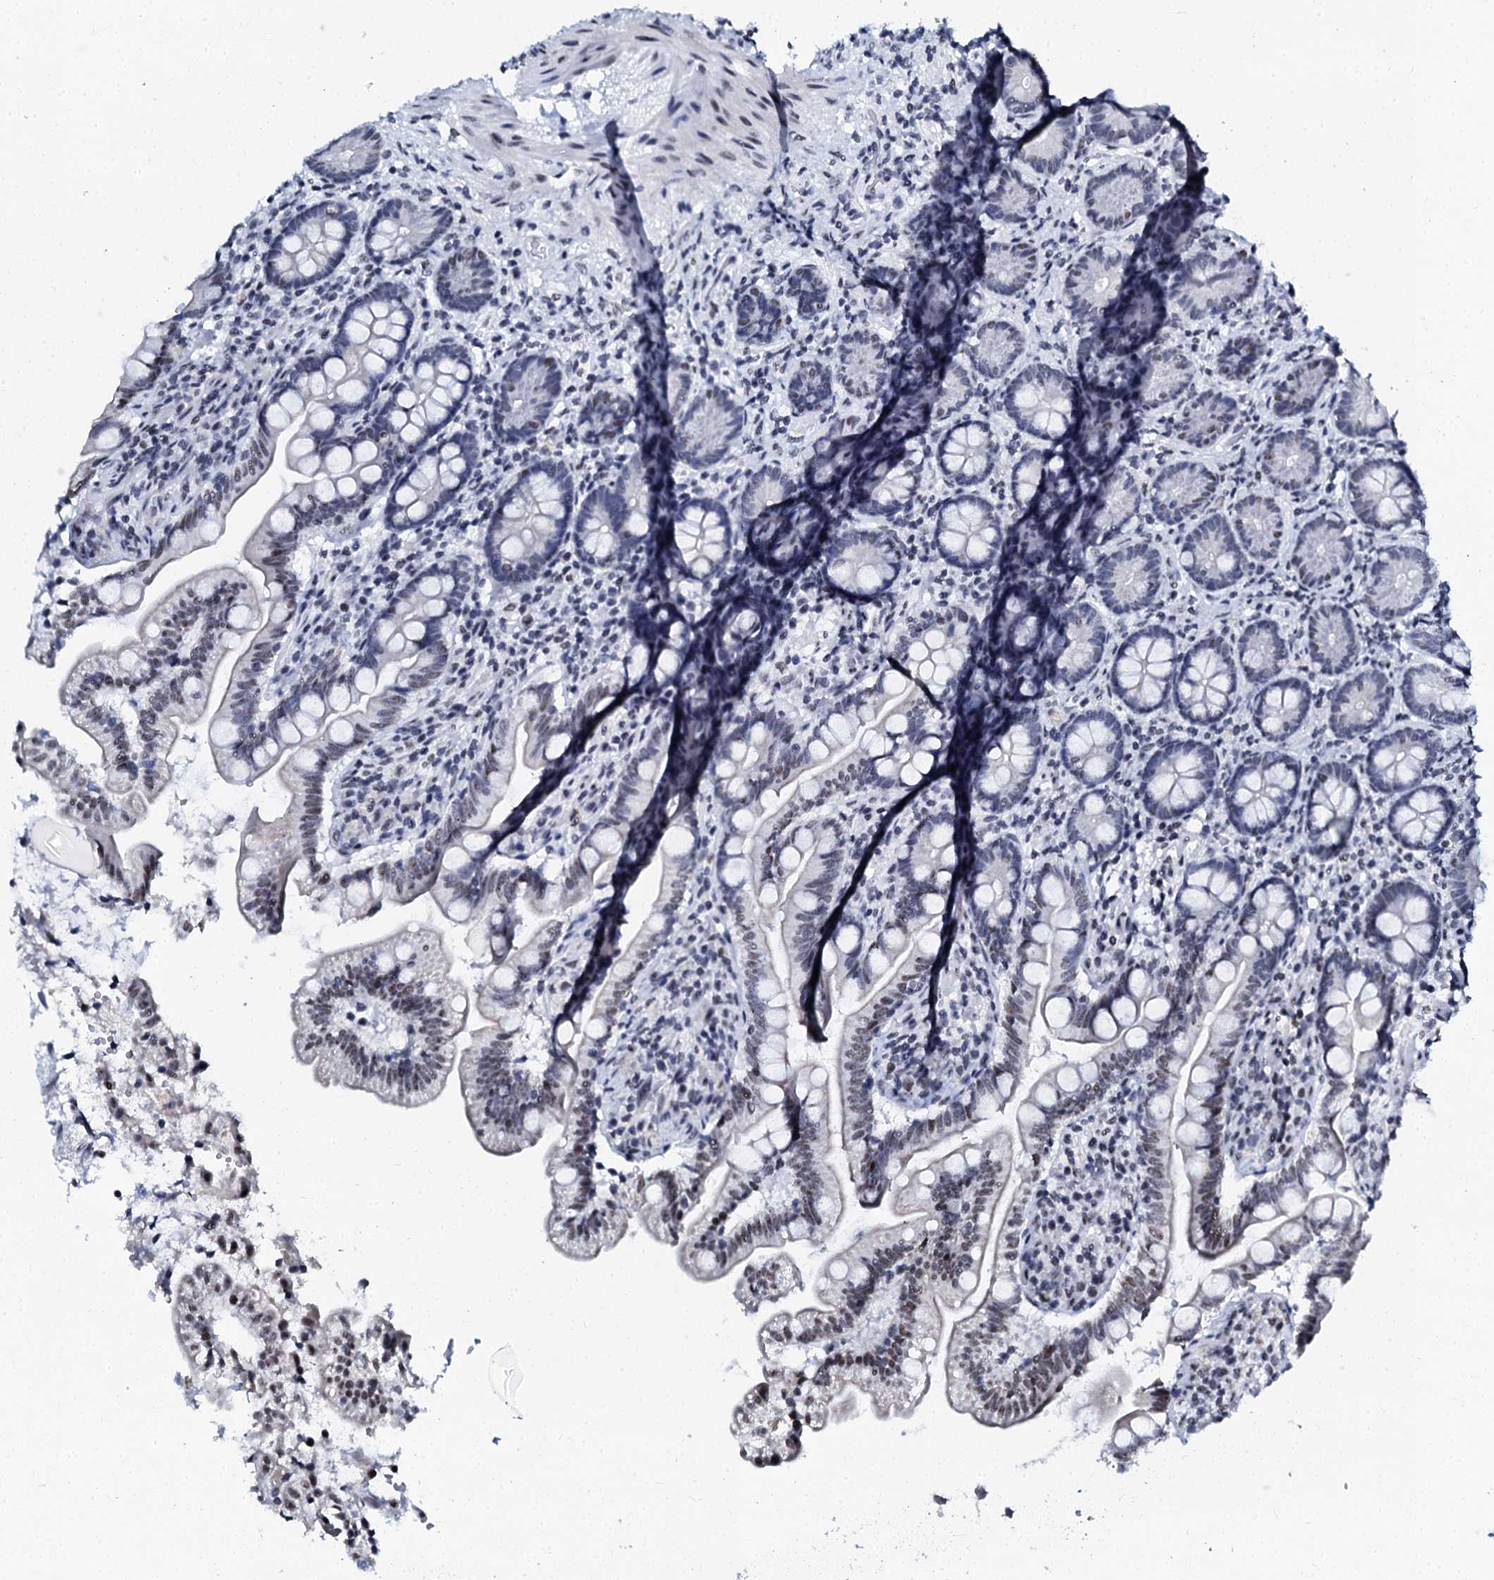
{"staining": {"intensity": "moderate", "quantity": "<25%", "location": "nuclear"}, "tissue": "small intestine", "cell_type": "Glandular cells", "image_type": "normal", "snomed": [{"axis": "morphology", "description": "Normal tissue, NOS"}, {"axis": "topography", "description": "Small intestine"}], "caption": "Moderate nuclear positivity is seen in about <25% of glandular cells in unremarkable small intestine.", "gene": "SLTM", "patient": {"sex": "female", "age": 64}}